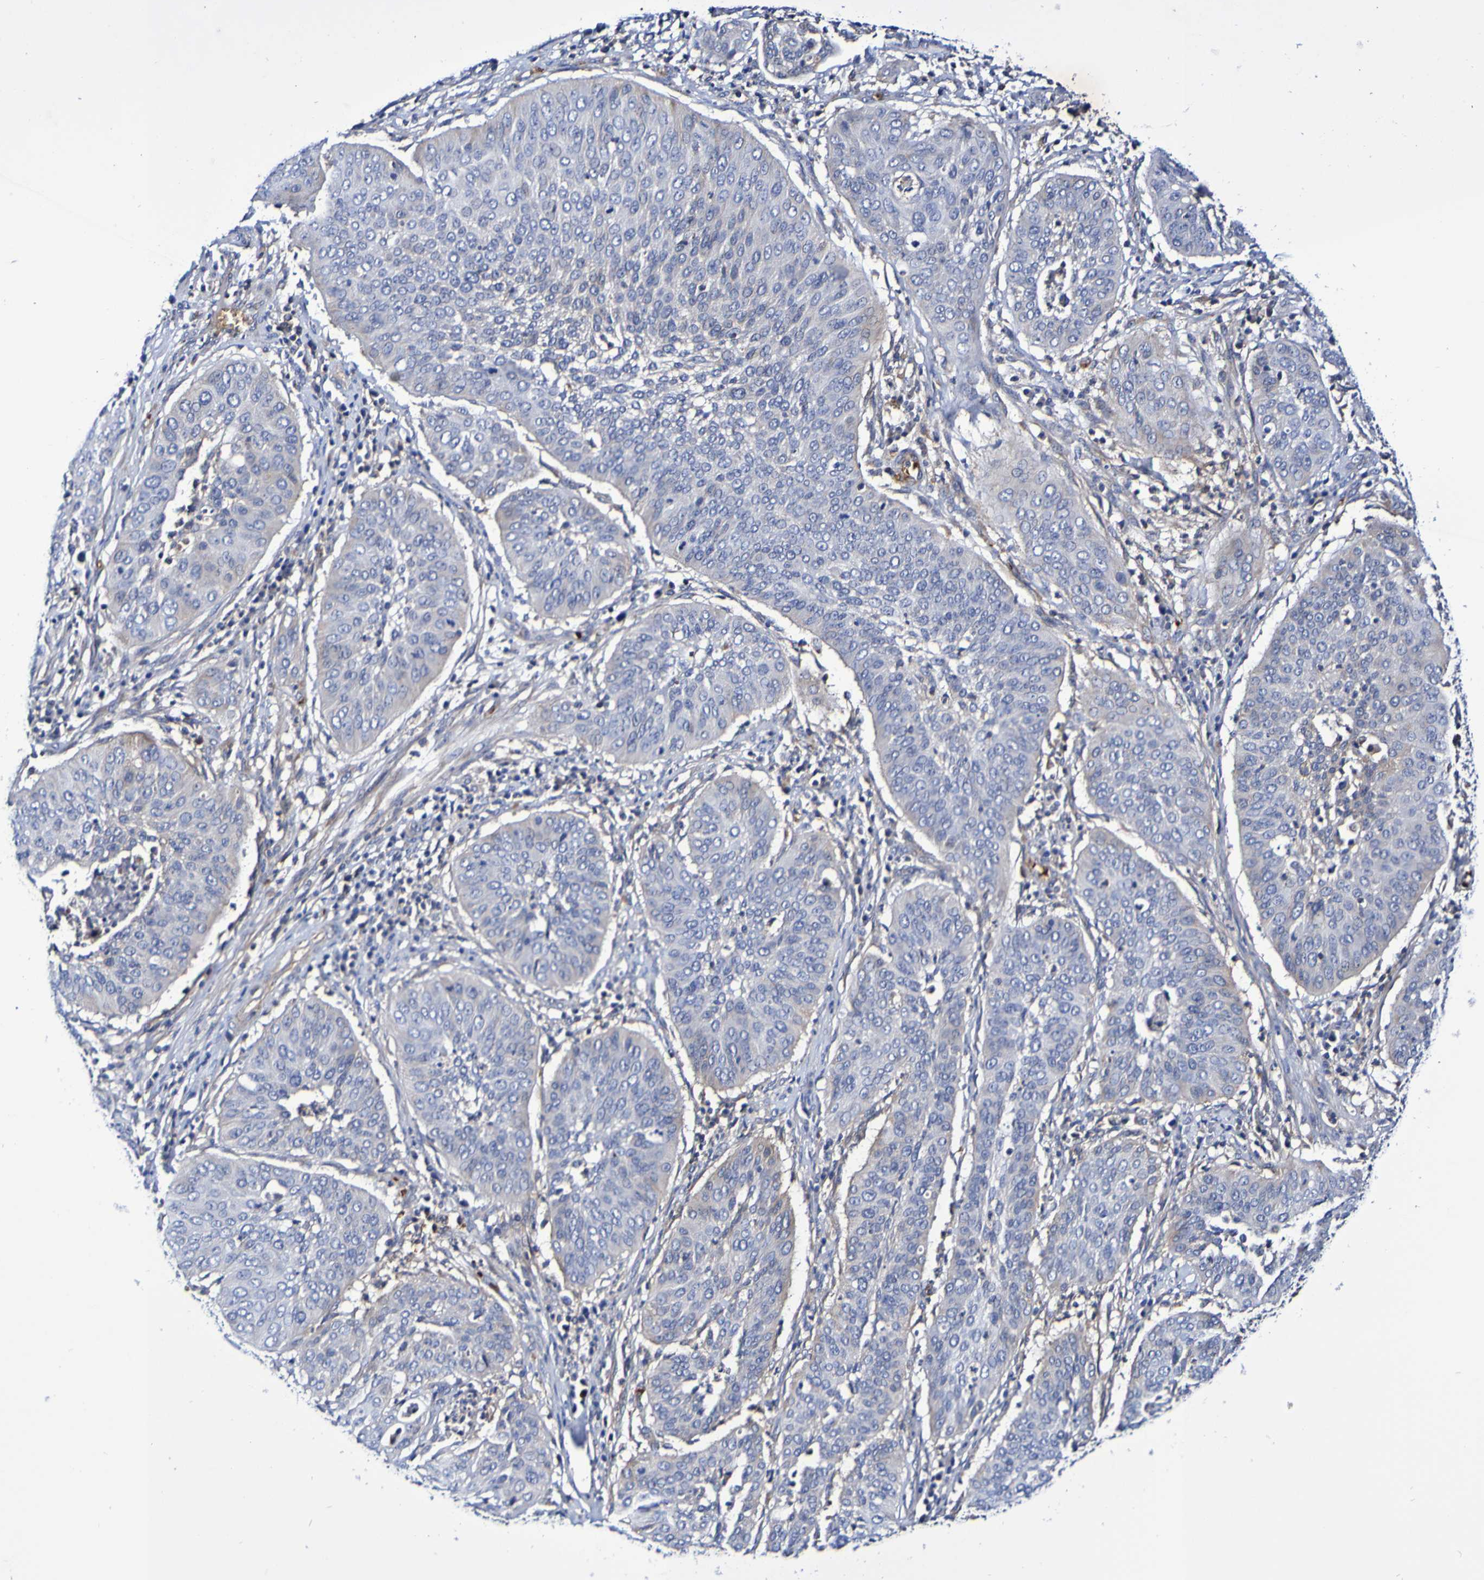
{"staining": {"intensity": "negative", "quantity": "none", "location": "none"}, "tissue": "cervical cancer", "cell_type": "Tumor cells", "image_type": "cancer", "snomed": [{"axis": "morphology", "description": "Normal tissue, NOS"}, {"axis": "morphology", "description": "Squamous cell carcinoma, NOS"}, {"axis": "topography", "description": "Cervix"}], "caption": "Tumor cells are negative for protein expression in human squamous cell carcinoma (cervical). (DAB (3,3'-diaminobenzidine) immunohistochemistry with hematoxylin counter stain).", "gene": "WNT4", "patient": {"sex": "female", "age": 39}}